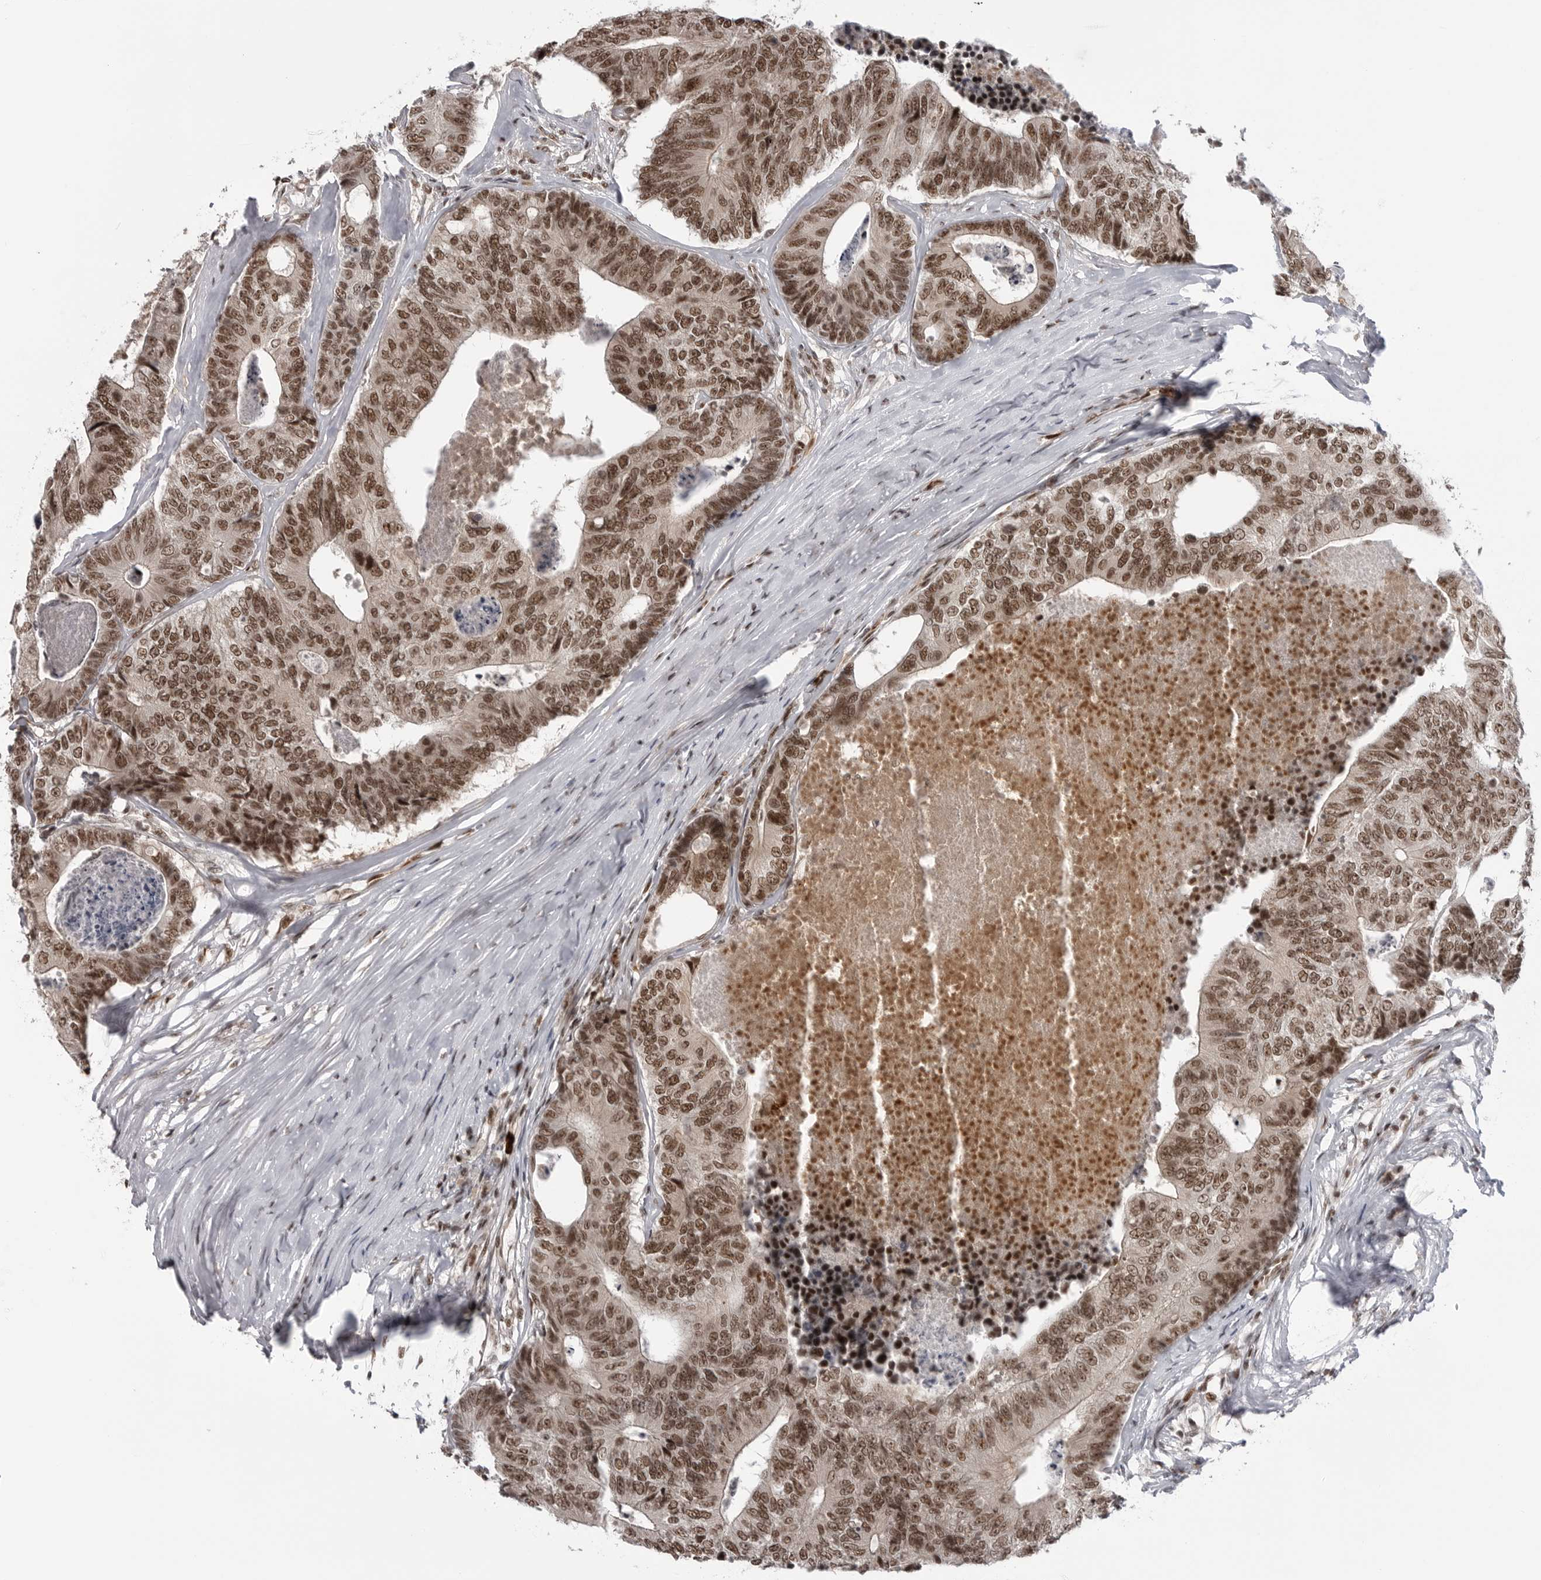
{"staining": {"intensity": "moderate", "quantity": ">75%", "location": "nuclear"}, "tissue": "colorectal cancer", "cell_type": "Tumor cells", "image_type": "cancer", "snomed": [{"axis": "morphology", "description": "Adenocarcinoma, NOS"}, {"axis": "topography", "description": "Colon"}], "caption": "Immunohistochemical staining of adenocarcinoma (colorectal) reveals medium levels of moderate nuclear positivity in about >75% of tumor cells. Using DAB (3,3'-diaminobenzidine) (brown) and hematoxylin (blue) stains, captured at high magnification using brightfield microscopy.", "gene": "TRIM66", "patient": {"sex": "female", "age": 67}}